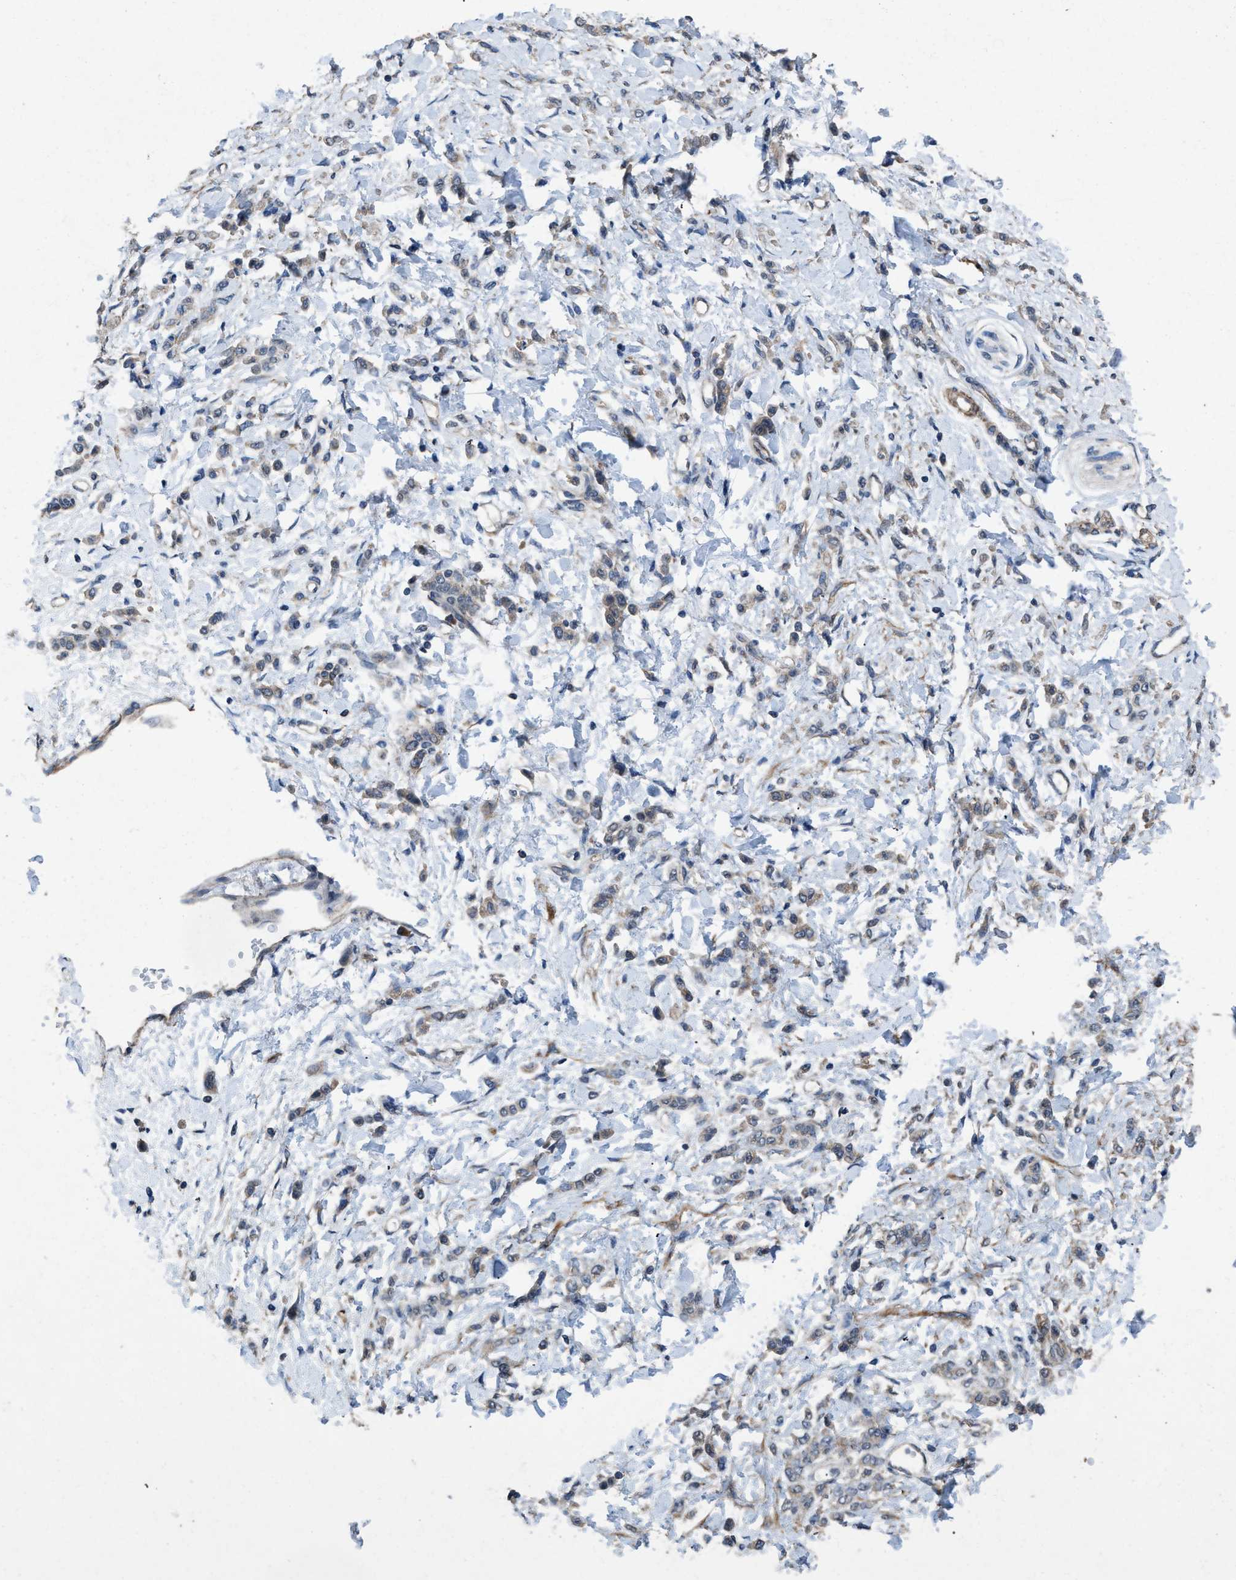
{"staining": {"intensity": "weak", "quantity": "25%-75%", "location": "cytoplasmic/membranous"}, "tissue": "stomach cancer", "cell_type": "Tumor cells", "image_type": "cancer", "snomed": [{"axis": "morphology", "description": "Normal tissue, NOS"}, {"axis": "morphology", "description": "Adenocarcinoma, NOS"}, {"axis": "topography", "description": "Stomach"}], "caption": "A brown stain labels weak cytoplasmic/membranous positivity of a protein in human adenocarcinoma (stomach) tumor cells. The protein of interest is shown in brown color, while the nuclei are stained blue.", "gene": "ARL6", "patient": {"sex": "male", "age": 82}}